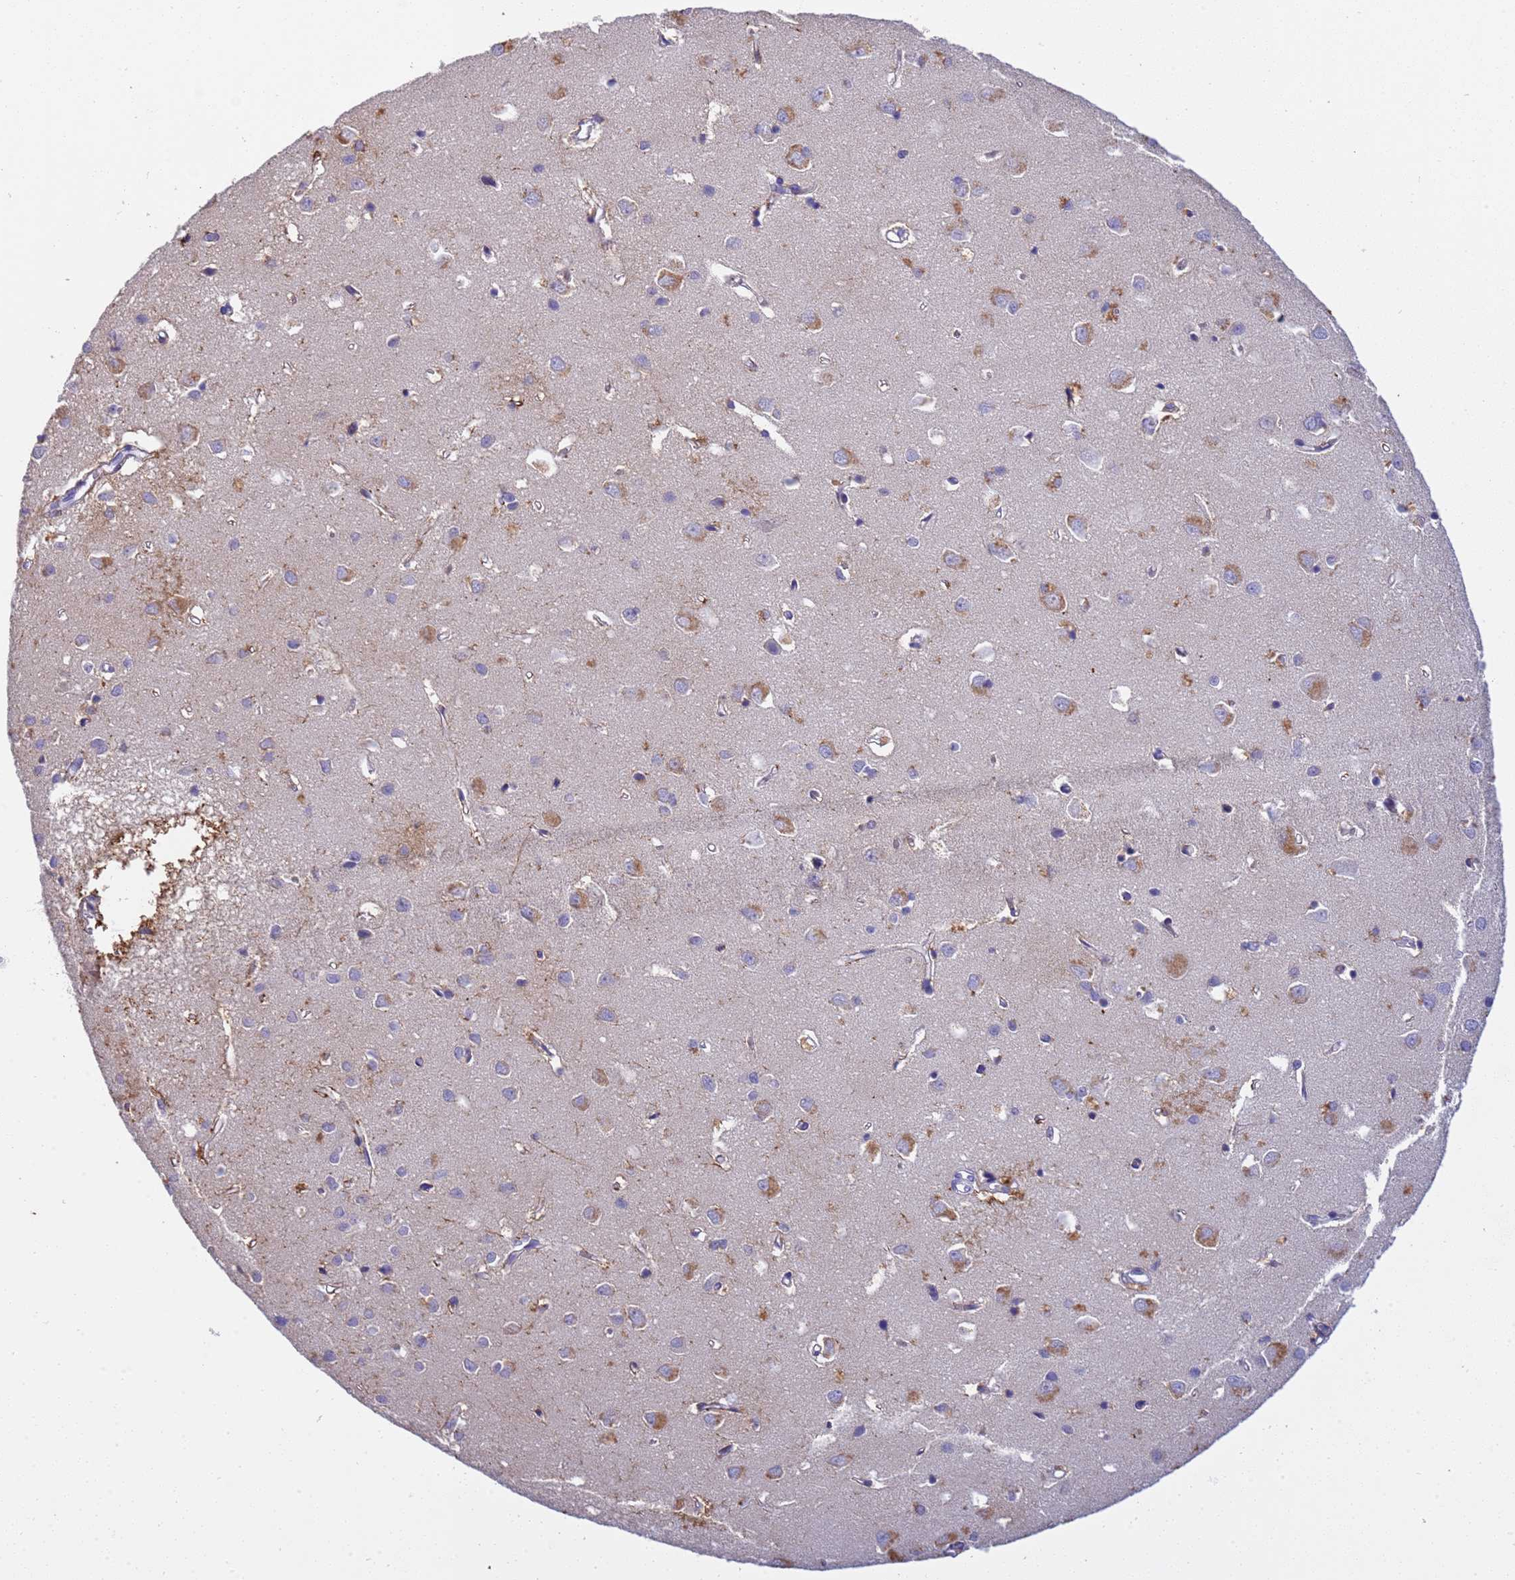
{"staining": {"intensity": "moderate", "quantity": "25%-75%", "location": "cytoplasmic/membranous"}, "tissue": "cerebral cortex", "cell_type": "Endothelial cells", "image_type": "normal", "snomed": [{"axis": "morphology", "description": "Normal tissue, NOS"}, {"axis": "topography", "description": "Cerebral cortex"}], "caption": "Immunohistochemical staining of unremarkable cerebral cortex shows medium levels of moderate cytoplasmic/membranous expression in approximately 25%-75% of endothelial cells. (Brightfield microscopy of DAB IHC at high magnification).", "gene": "SLC24A3", "patient": {"sex": "female", "age": 64}}